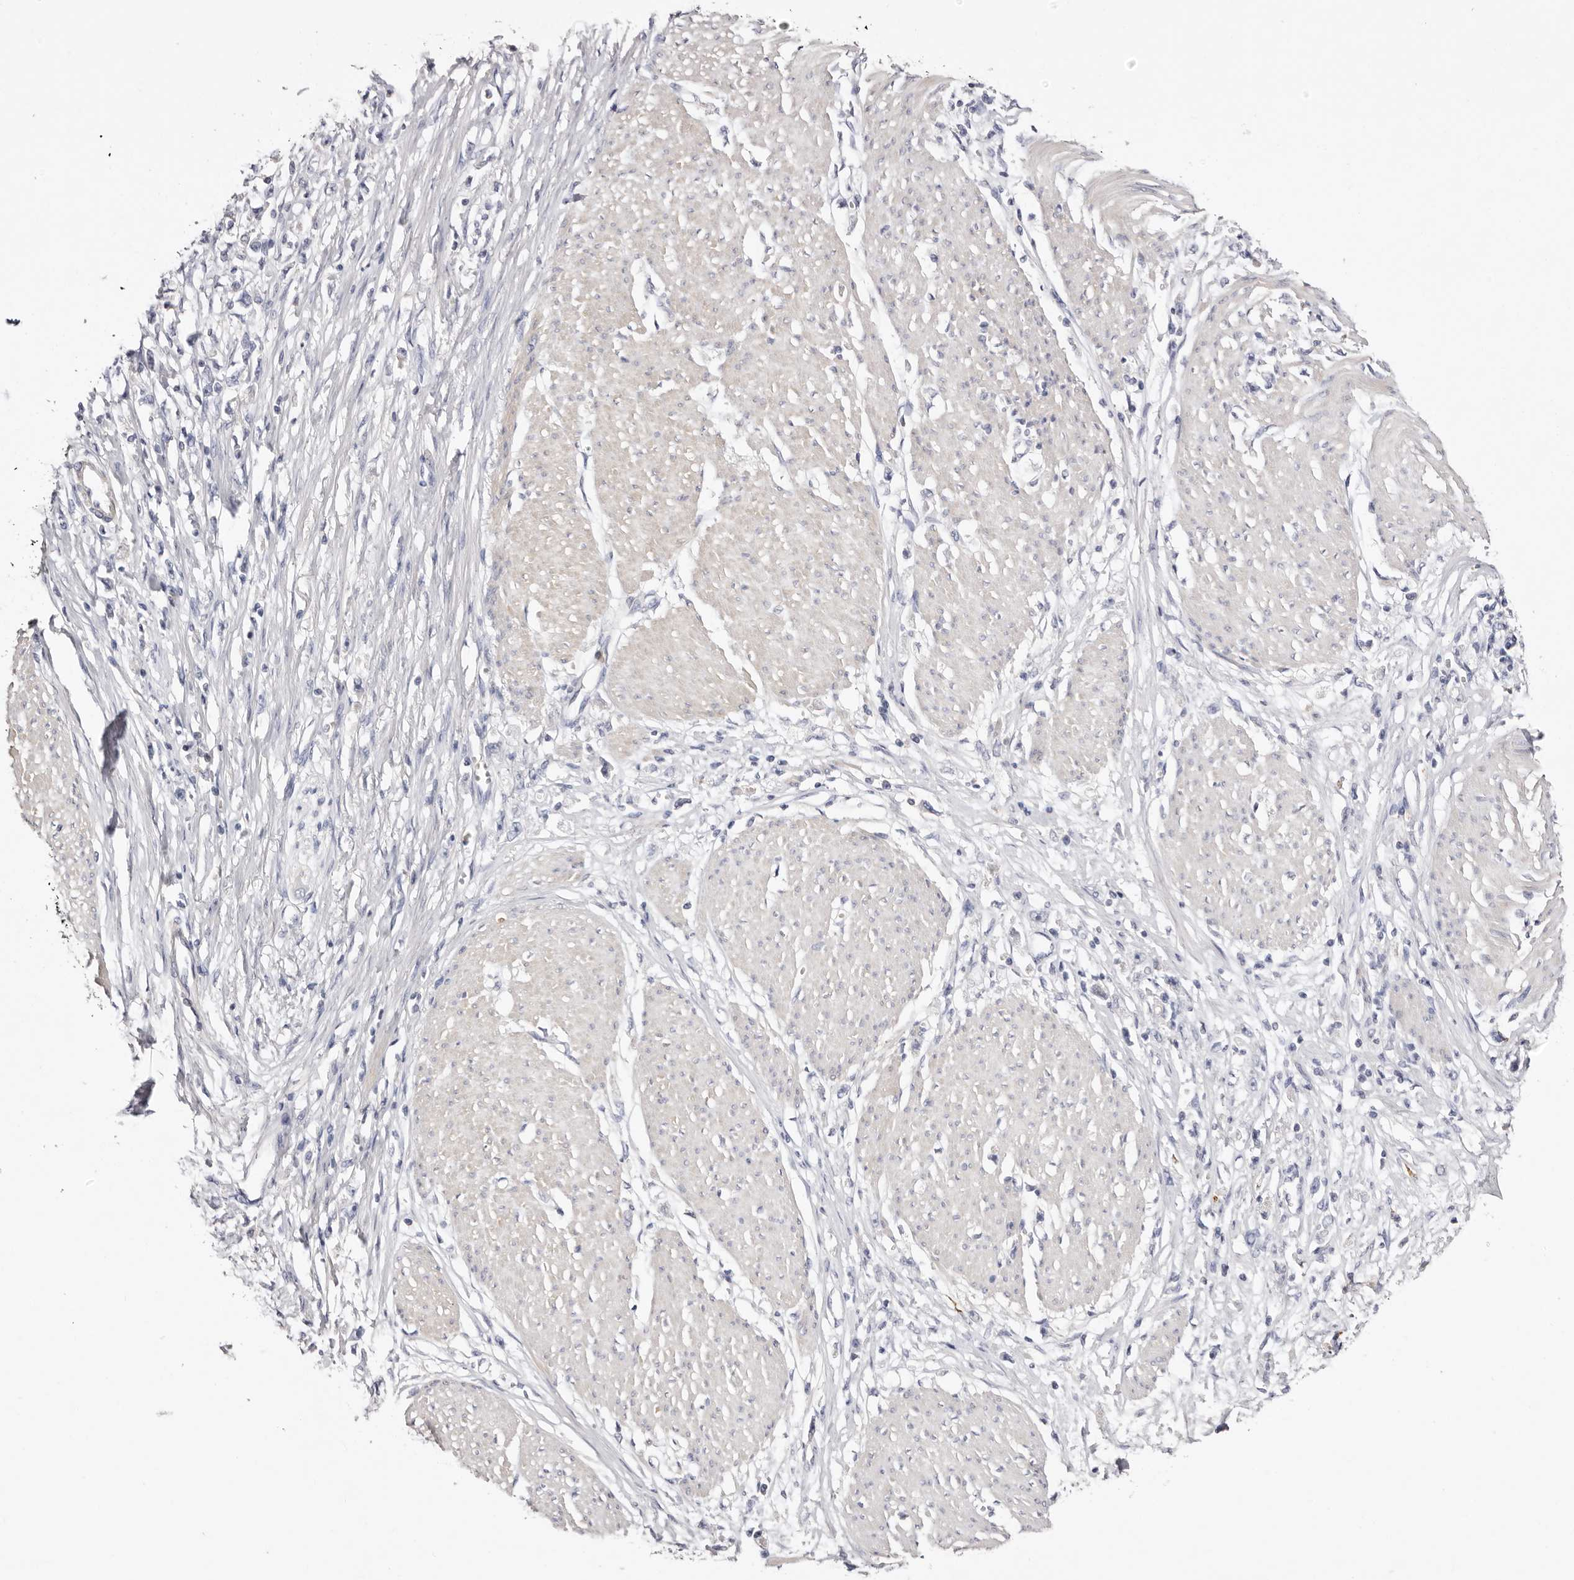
{"staining": {"intensity": "negative", "quantity": "none", "location": "none"}, "tissue": "stomach cancer", "cell_type": "Tumor cells", "image_type": "cancer", "snomed": [{"axis": "morphology", "description": "Adenocarcinoma, NOS"}, {"axis": "topography", "description": "Stomach"}], "caption": "DAB (3,3'-diaminobenzidine) immunohistochemical staining of human stomach cancer shows no significant staining in tumor cells. Brightfield microscopy of immunohistochemistry (IHC) stained with DAB (brown) and hematoxylin (blue), captured at high magnification.", "gene": "S1PR5", "patient": {"sex": "female", "age": 59}}